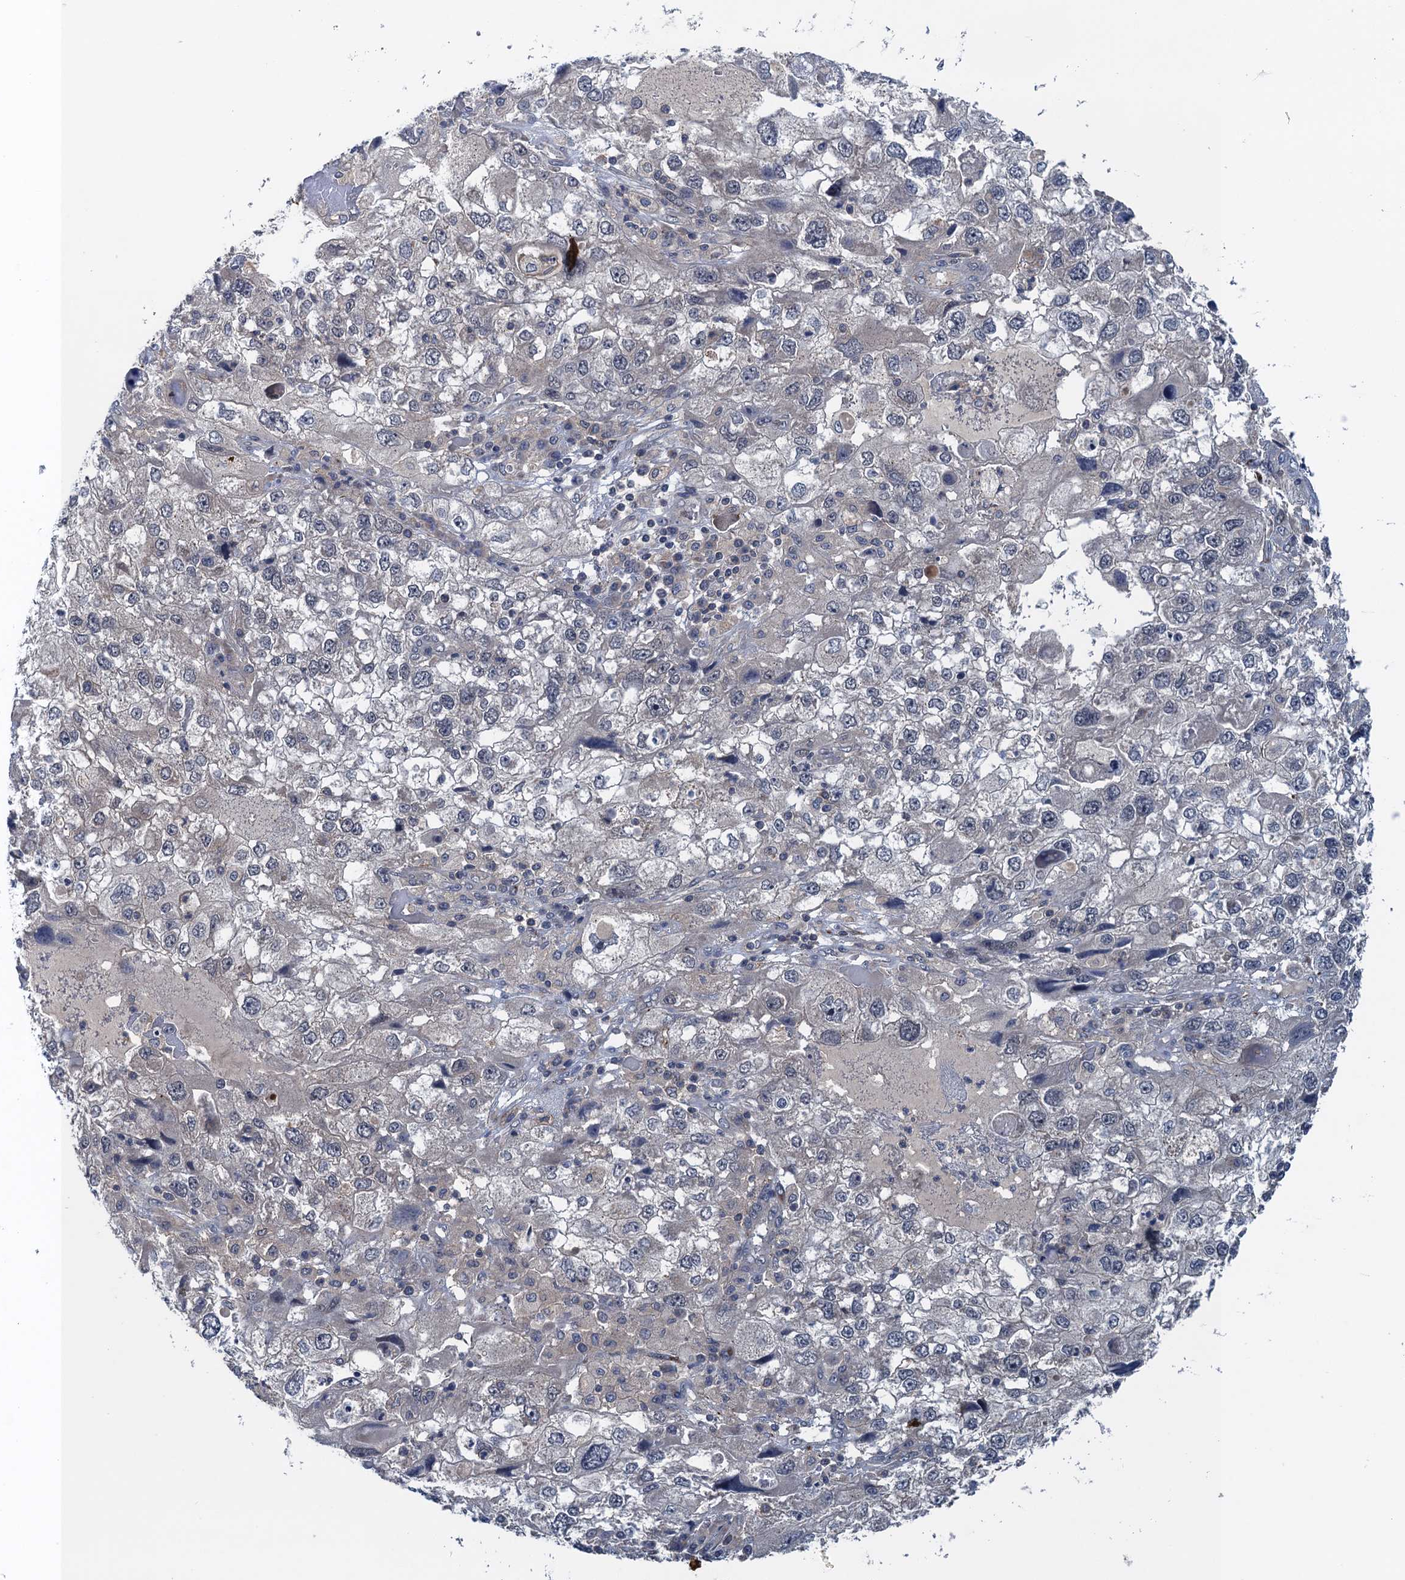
{"staining": {"intensity": "negative", "quantity": "none", "location": "none"}, "tissue": "endometrial cancer", "cell_type": "Tumor cells", "image_type": "cancer", "snomed": [{"axis": "morphology", "description": "Adenocarcinoma, NOS"}, {"axis": "topography", "description": "Endometrium"}], "caption": "Micrograph shows no significant protein expression in tumor cells of endometrial cancer.", "gene": "RNF165", "patient": {"sex": "female", "age": 49}}